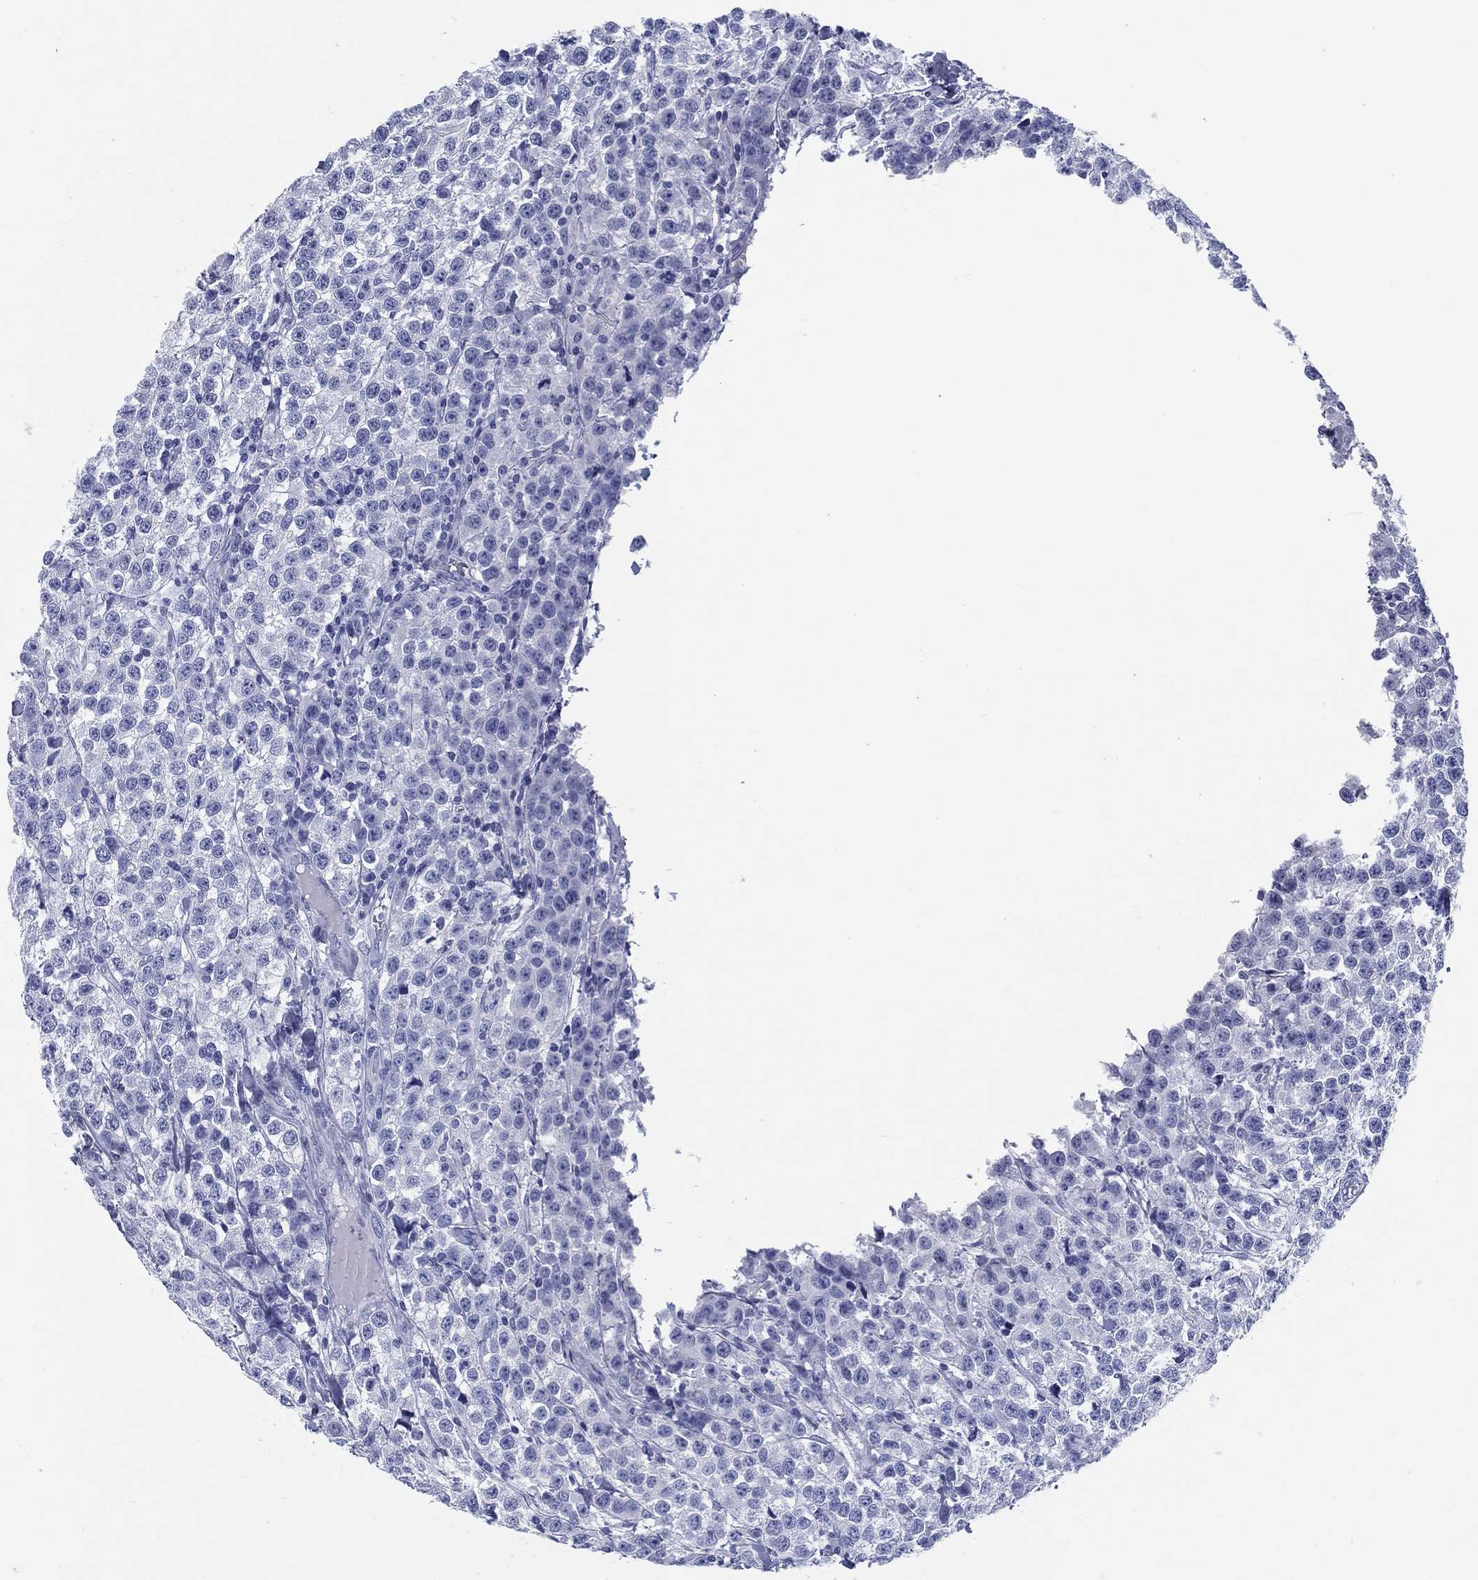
{"staining": {"intensity": "negative", "quantity": "none", "location": "none"}, "tissue": "testis cancer", "cell_type": "Tumor cells", "image_type": "cancer", "snomed": [{"axis": "morphology", "description": "Seminoma, NOS"}, {"axis": "topography", "description": "Testis"}], "caption": "IHC photomicrograph of neoplastic tissue: human testis seminoma stained with DAB shows no significant protein positivity in tumor cells. Nuclei are stained in blue.", "gene": "TMEM252", "patient": {"sex": "male", "age": 59}}